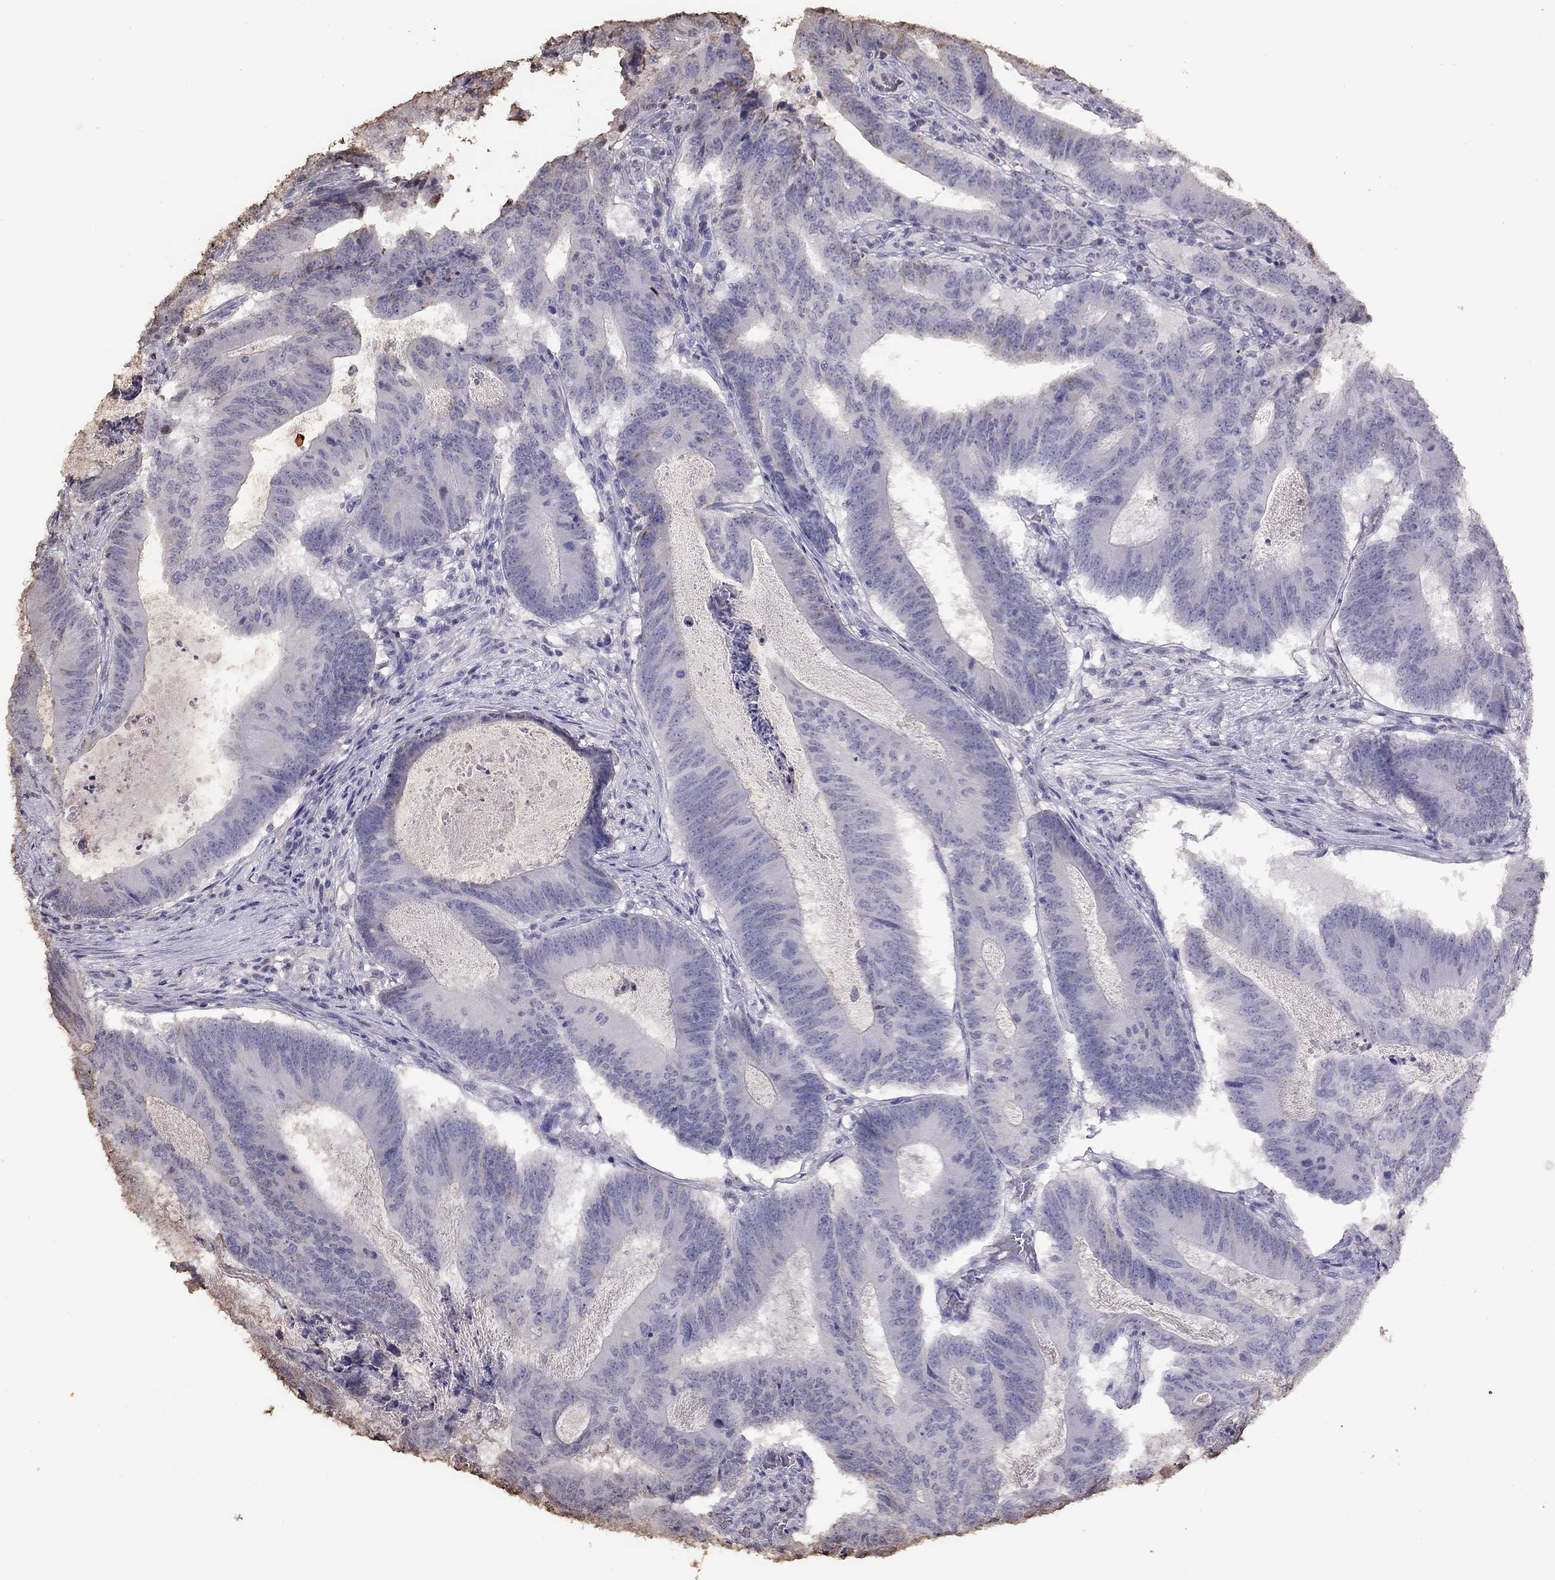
{"staining": {"intensity": "negative", "quantity": "none", "location": "none"}, "tissue": "colorectal cancer", "cell_type": "Tumor cells", "image_type": "cancer", "snomed": [{"axis": "morphology", "description": "Adenocarcinoma, NOS"}, {"axis": "topography", "description": "Colon"}], "caption": "The immunohistochemistry histopathology image has no significant expression in tumor cells of adenocarcinoma (colorectal) tissue.", "gene": "SUN3", "patient": {"sex": "female", "age": 70}}